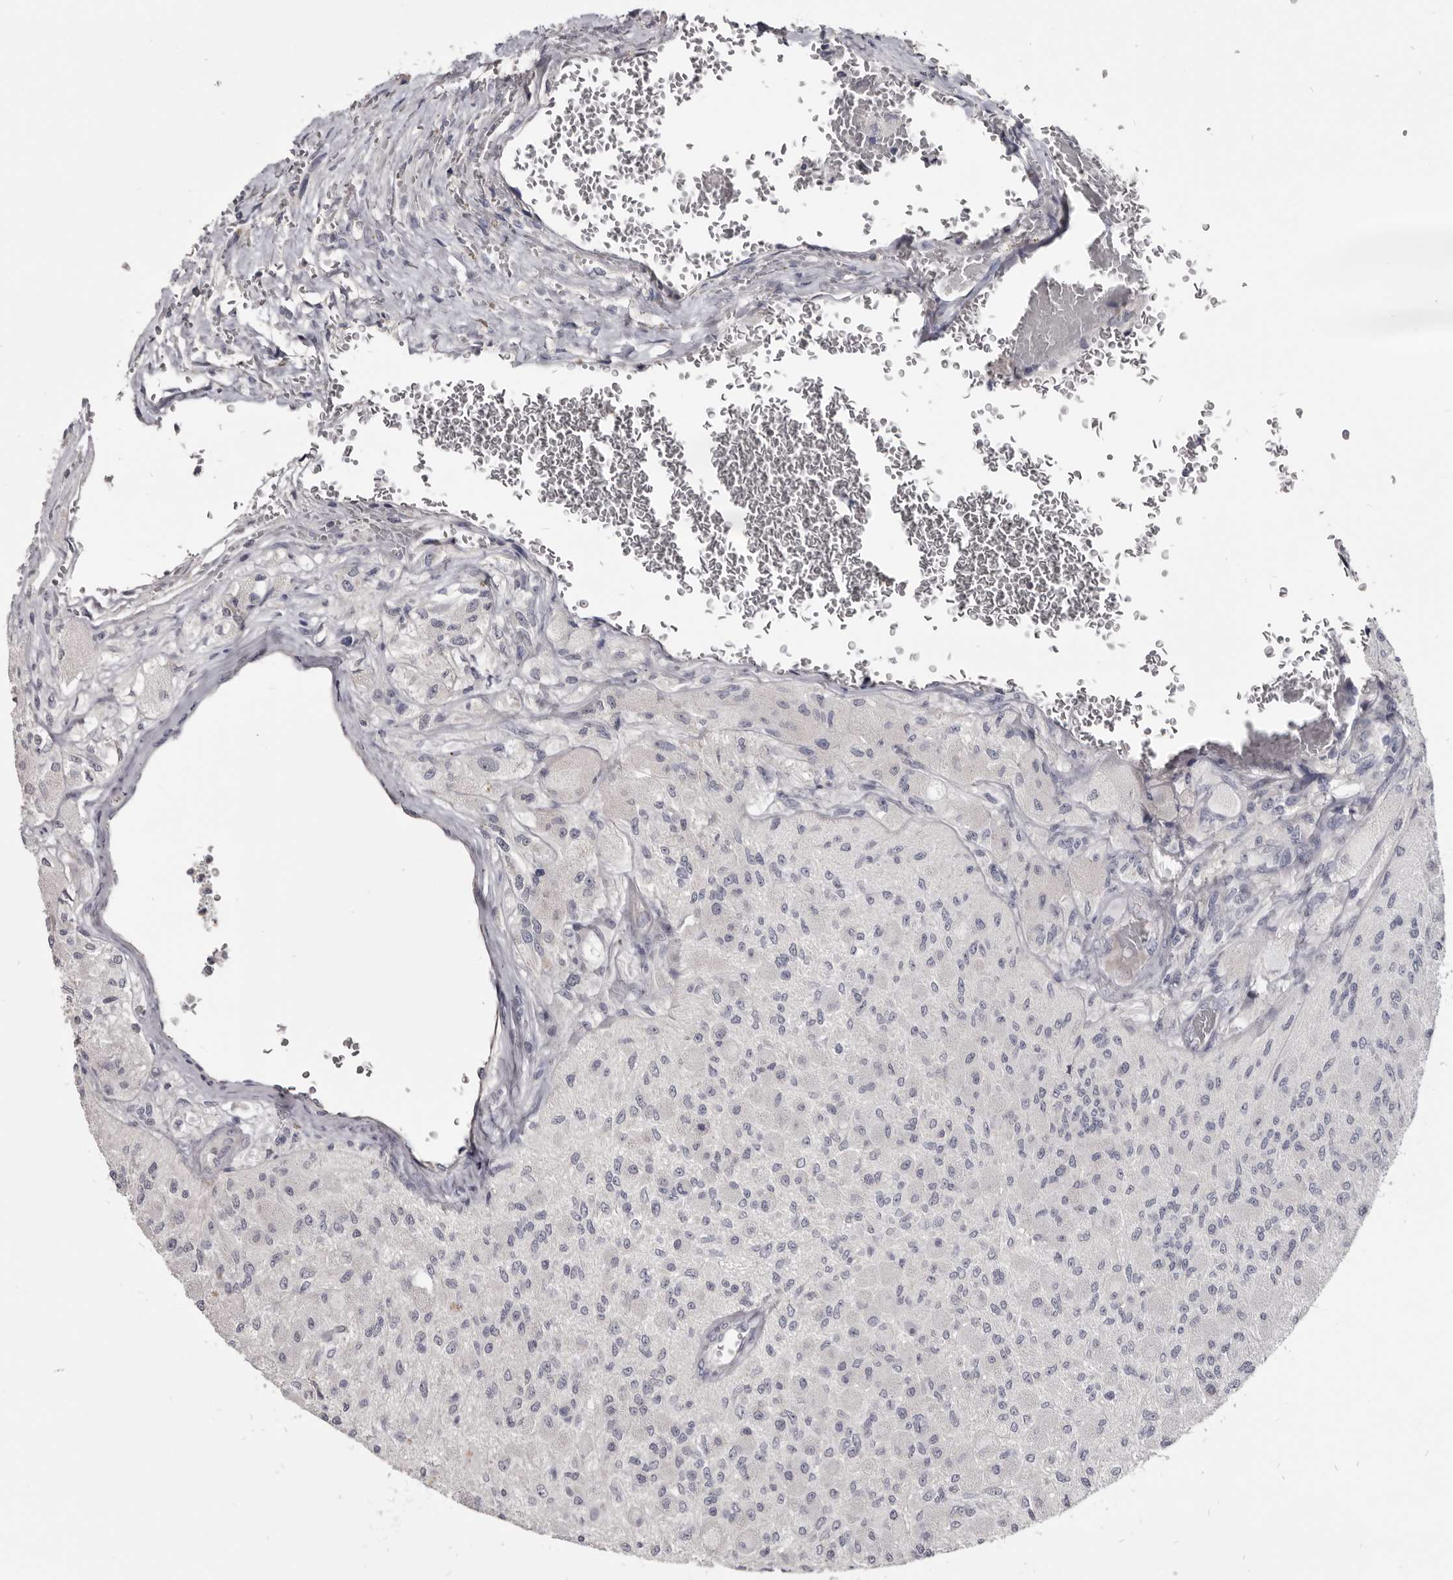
{"staining": {"intensity": "negative", "quantity": "none", "location": "none"}, "tissue": "glioma", "cell_type": "Tumor cells", "image_type": "cancer", "snomed": [{"axis": "morphology", "description": "Normal tissue, NOS"}, {"axis": "morphology", "description": "Glioma, malignant, High grade"}, {"axis": "topography", "description": "Cerebral cortex"}], "caption": "Glioma was stained to show a protein in brown. There is no significant staining in tumor cells. (DAB (3,3'-diaminobenzidine) immunohistochemistry with hematoxylin counter stain).", "gene": "CGN", "patient": {"sex": "male", "age": 77}}